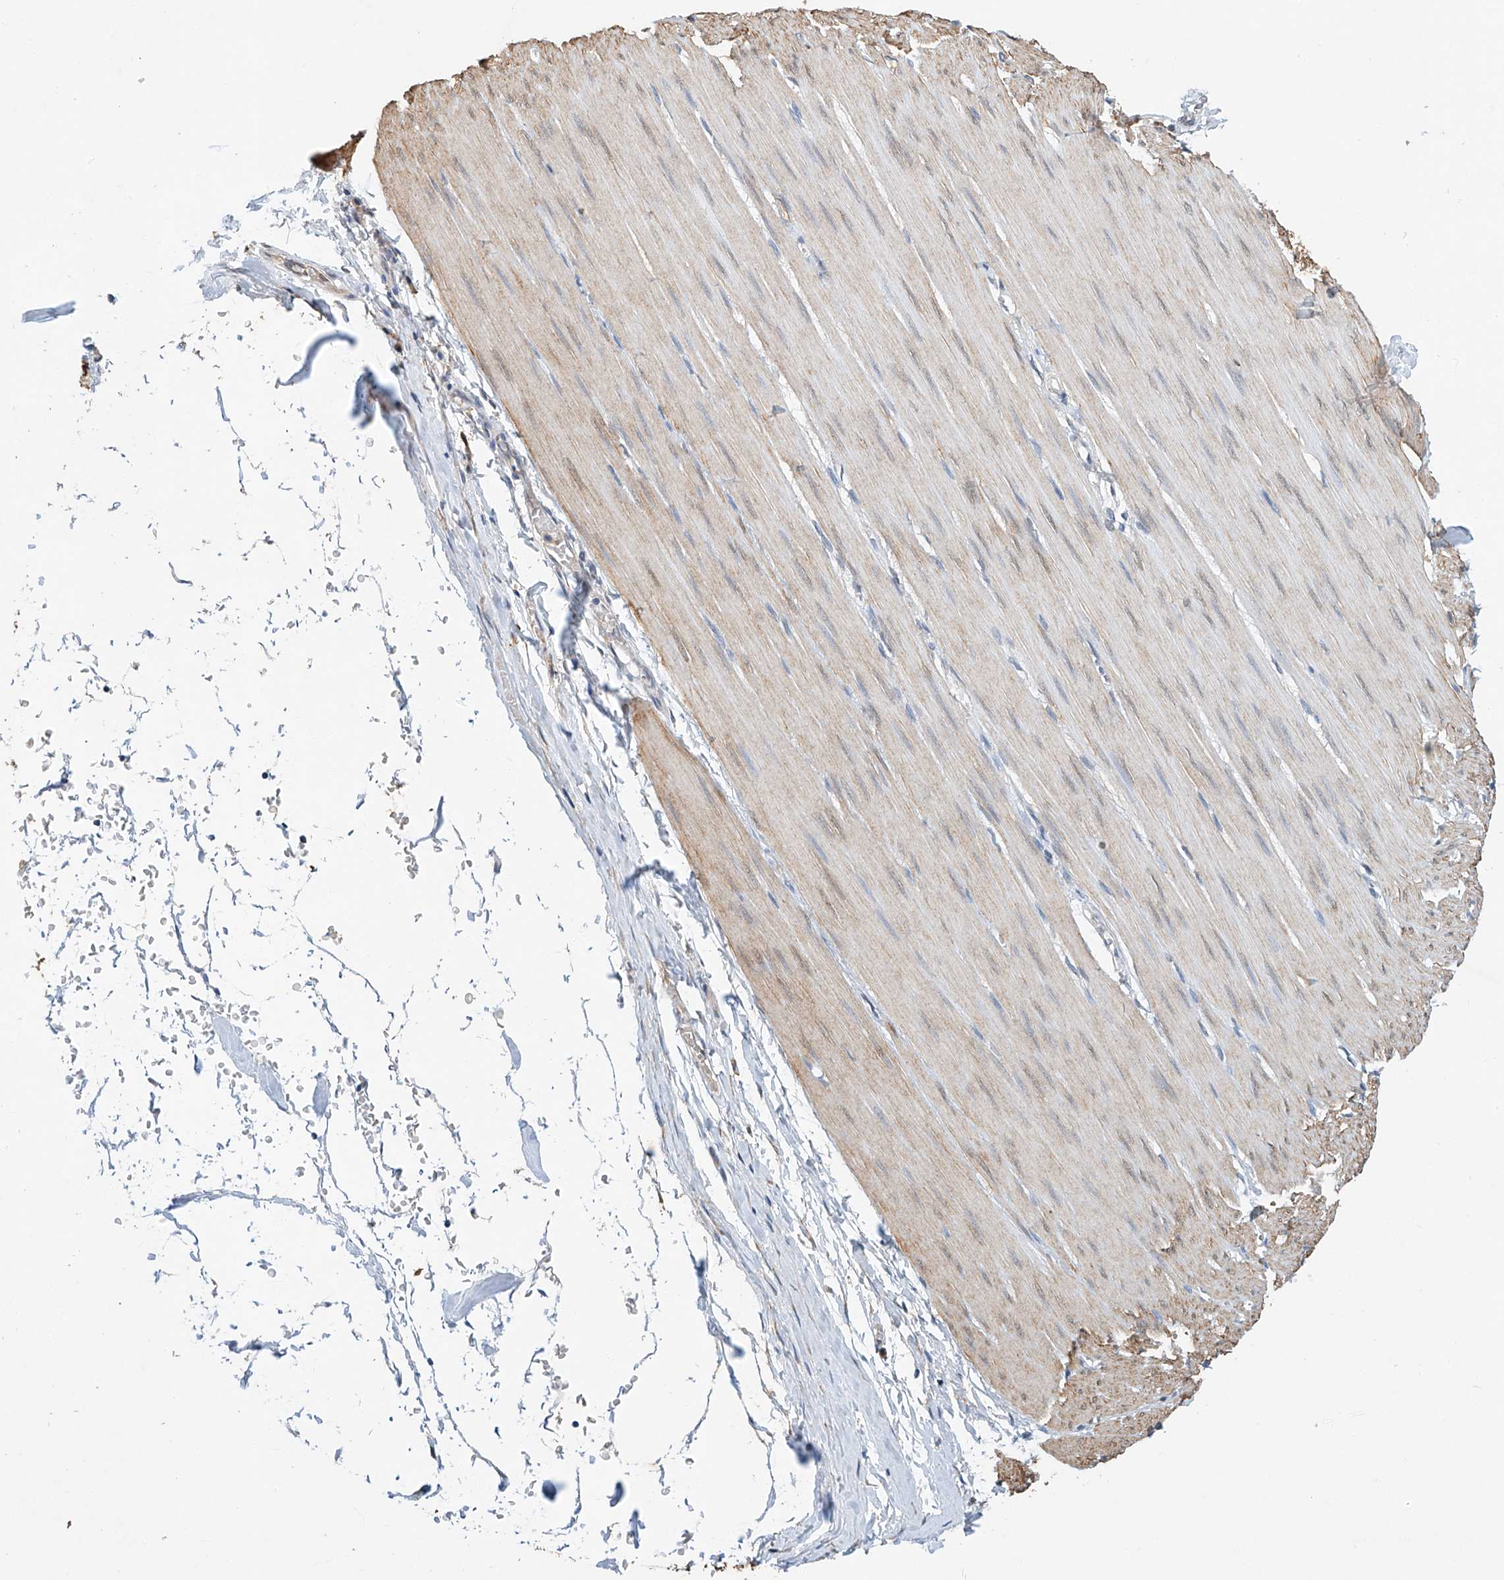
{"staining": {"intensity": "weak", "quantity": ">75%", "location": "cytoplasmic/membranous"}, "tissue": "smooth muscle", "cell_type": "Smooth muscle cells", "image_type": "normal", "snomed": [{"axis": "morphology", "description": "Normal tissue, NOS"}, {"axis": "morphology", "description": "Adenocarcinoma, NOS"}, {"axis": "topography", "description": "Colon"}, {"axis": "topography", "description": "Peripheral nerve tissue"}], "caption": "Brown immunohistochemical staining in benign smooth muscle shows weak cytoplasmic/membranous staining in about >75% of smooth muscle cells.", "gene": "CTDP1", "patient": {"sex": "male", "age": 14}}